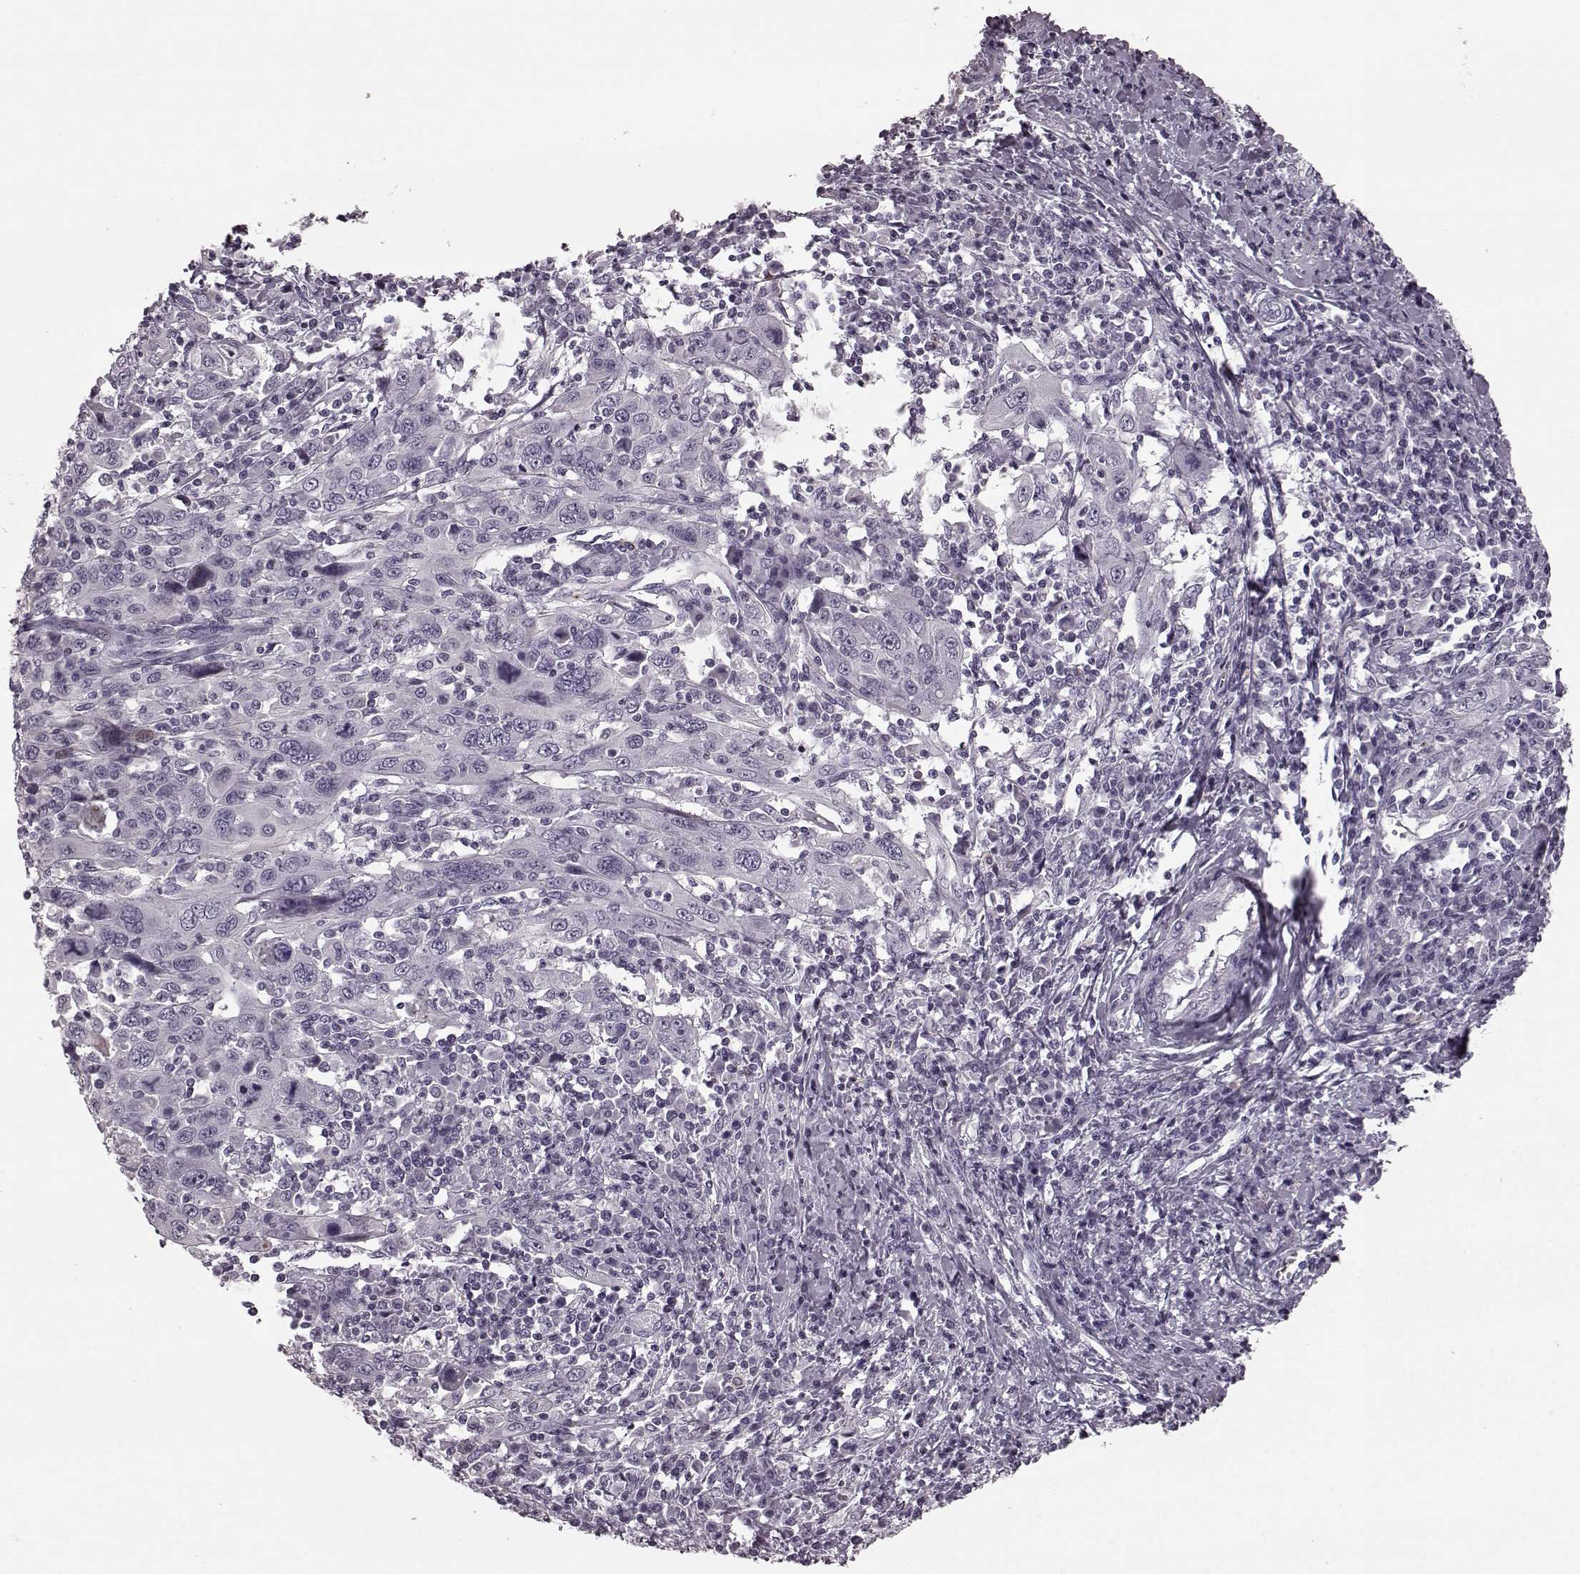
{"staining": {"intensity": "negative", "quantity": "none", "location": "none"}, "tissue": "cervical cancer", "cell_type": "Tumor cells", "image_type": "cancer", "snomed": [{"axis": "morphology", "description": "Squamous cell carcinoma, NOS"}, {"axis": "topography", "description": "Cervix"}], "caption": "The IHC histopathology image has no significant staining in tumor cells of cervical squamous cell carcinoma tissue. (DAB IHC visualized using brightfield microscopy, high magnification).", "gene": "CST7", "patient": {"sex": "female", "age": 46}}